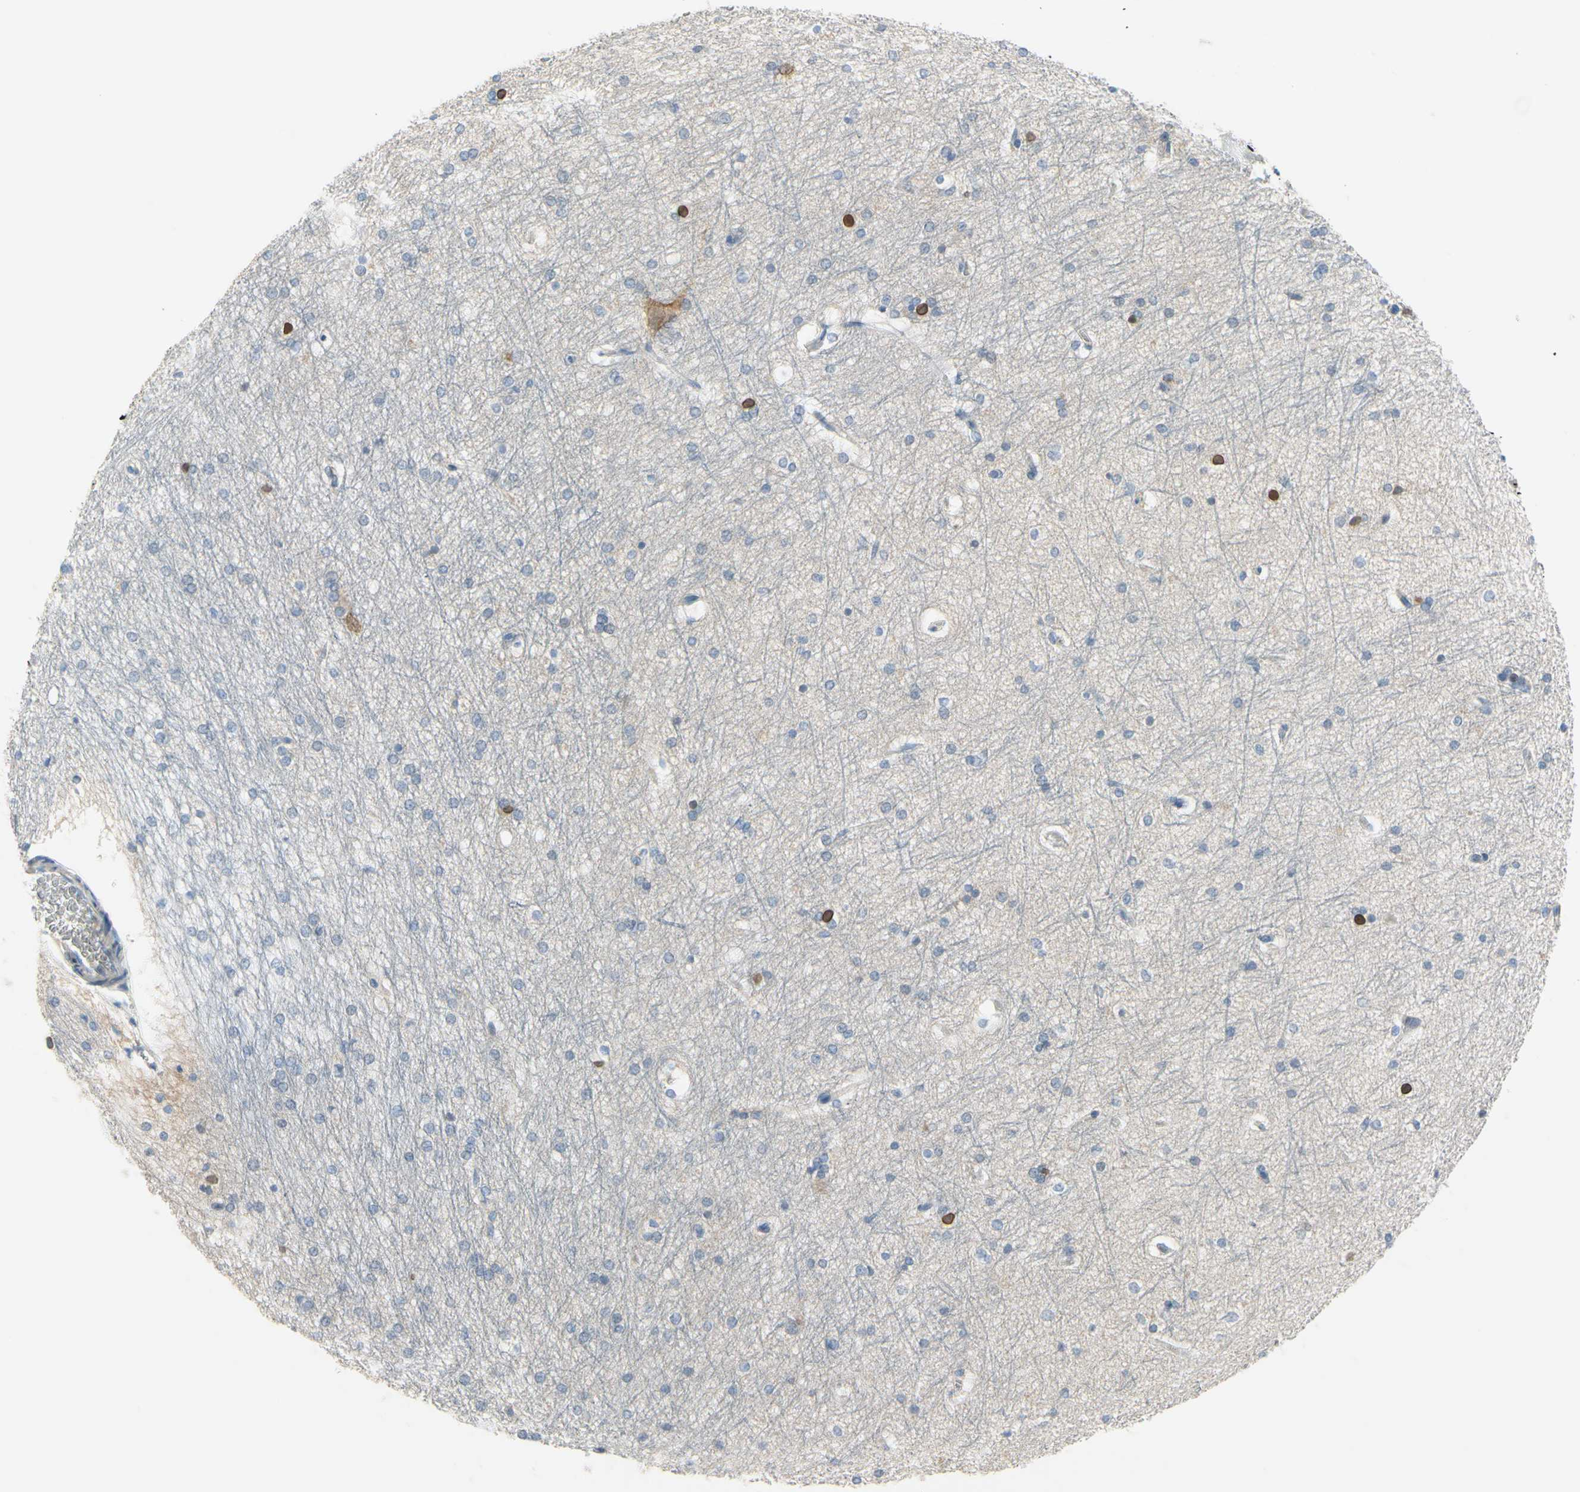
{"staining": {"intensity": "negative", "quantity": "none", "location": "none"}, "tissue": "hippocampus", "cell_type": "Glial cells", "image_type": "normal", "snomed": [{"axis": "morphology", "description": "Normal tissue, NOS"}, {"axis": "topography", "description": "Hippocampus"}], "caption": "Immunohistochemistry (IHC) of normal hippocampus shows no positivity in glial cells. Nuclei are stained in blue.", "gene": "FCER2", "patient": {"sex": "female", "age": 19}}